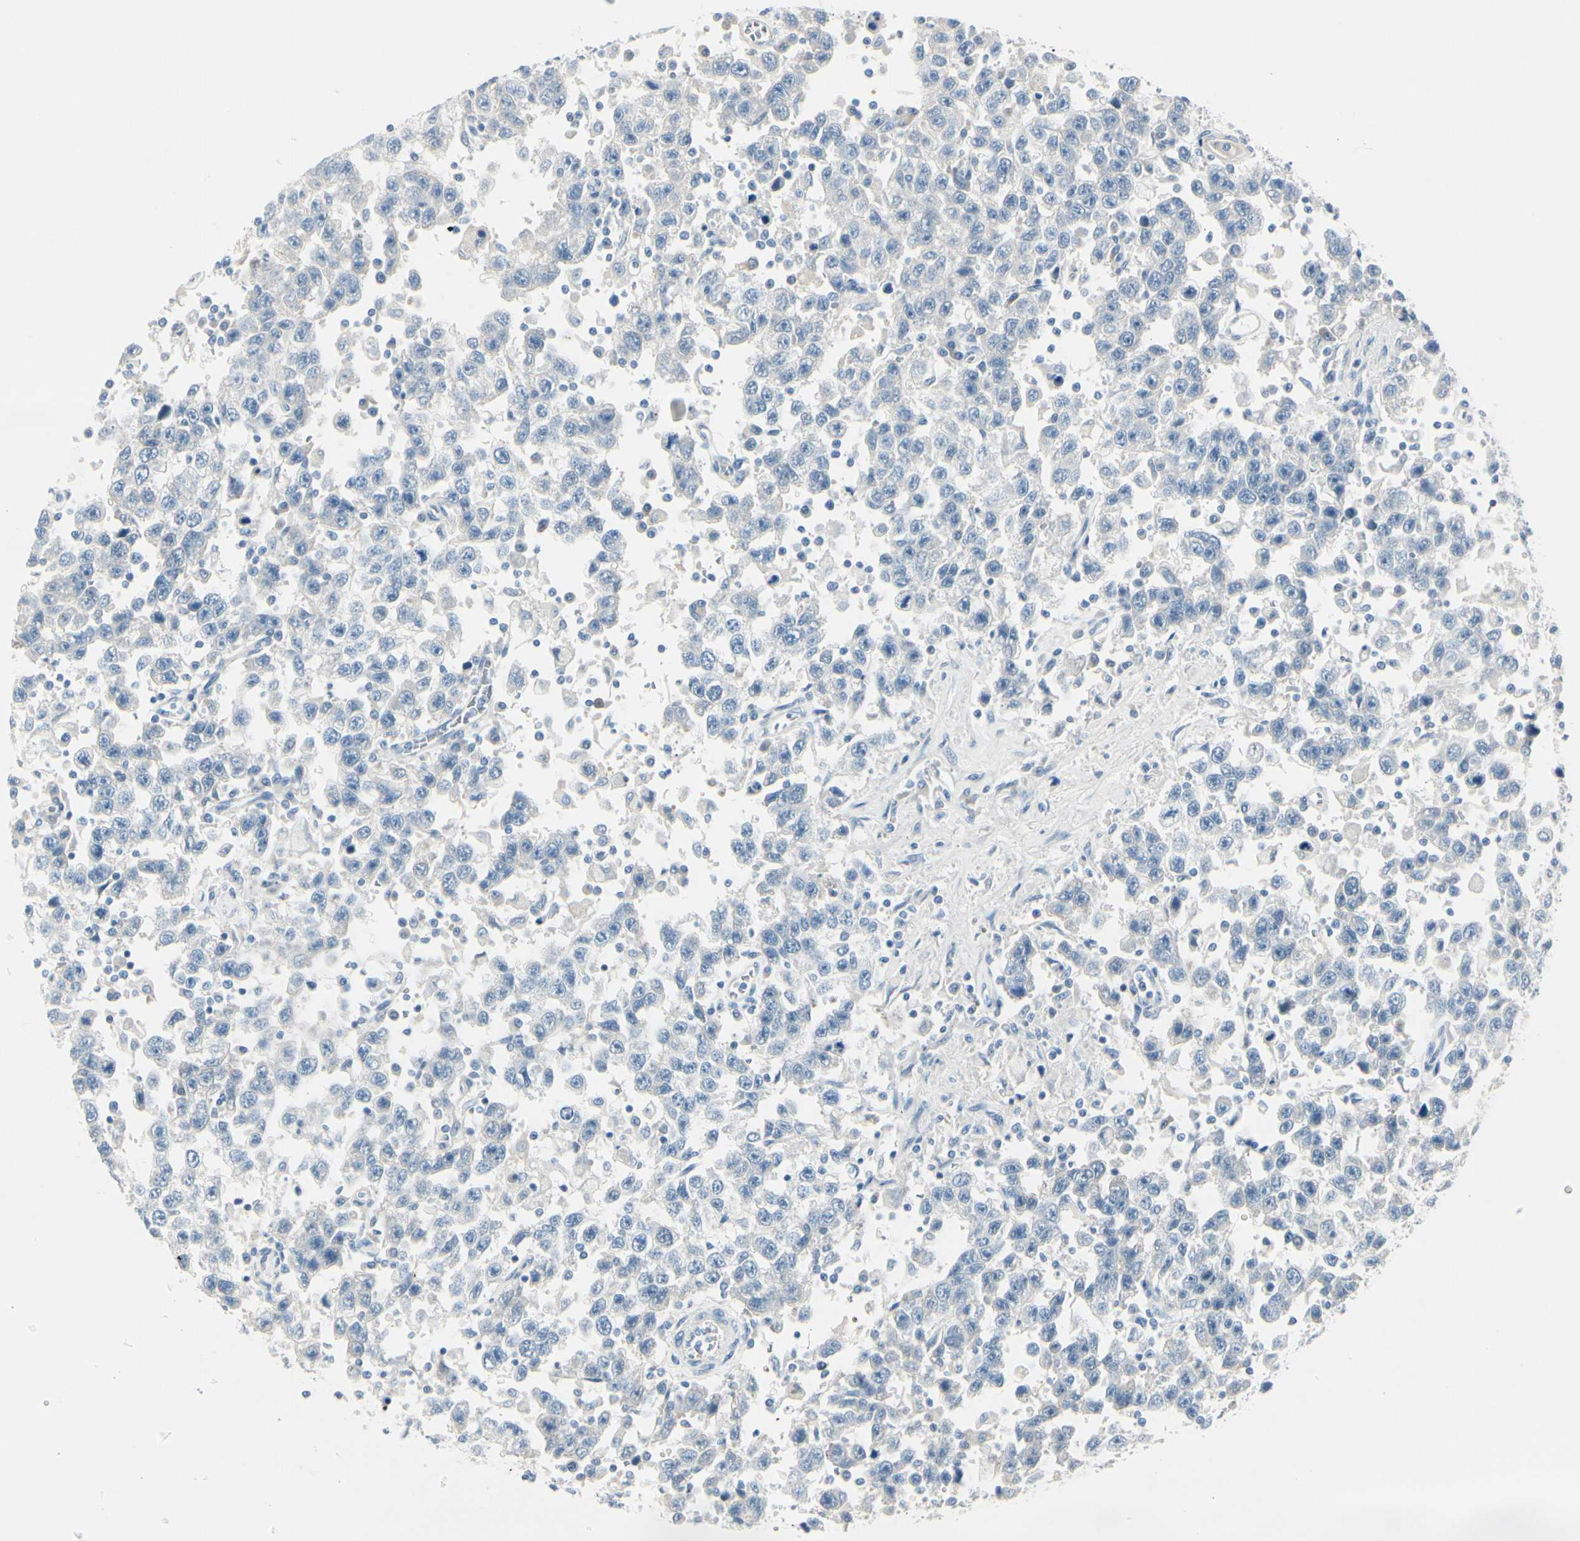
{"staining": {"intensity": "negative", "quantity": "none", "location": "none"}, "tissue": "testis cancer", "cell_type": "Tumor cells", "image_type": "cancer", "snomed": [{"axis": "morphology", "description": "Seminoma, NOS"}, {"axis": "topography", "description": "Testis"}], "caption": "There is no significant expression in tumor cells of testis seminoma.", "gene": "CDHR5", "patient": {"sex": "male", "age": 41}}